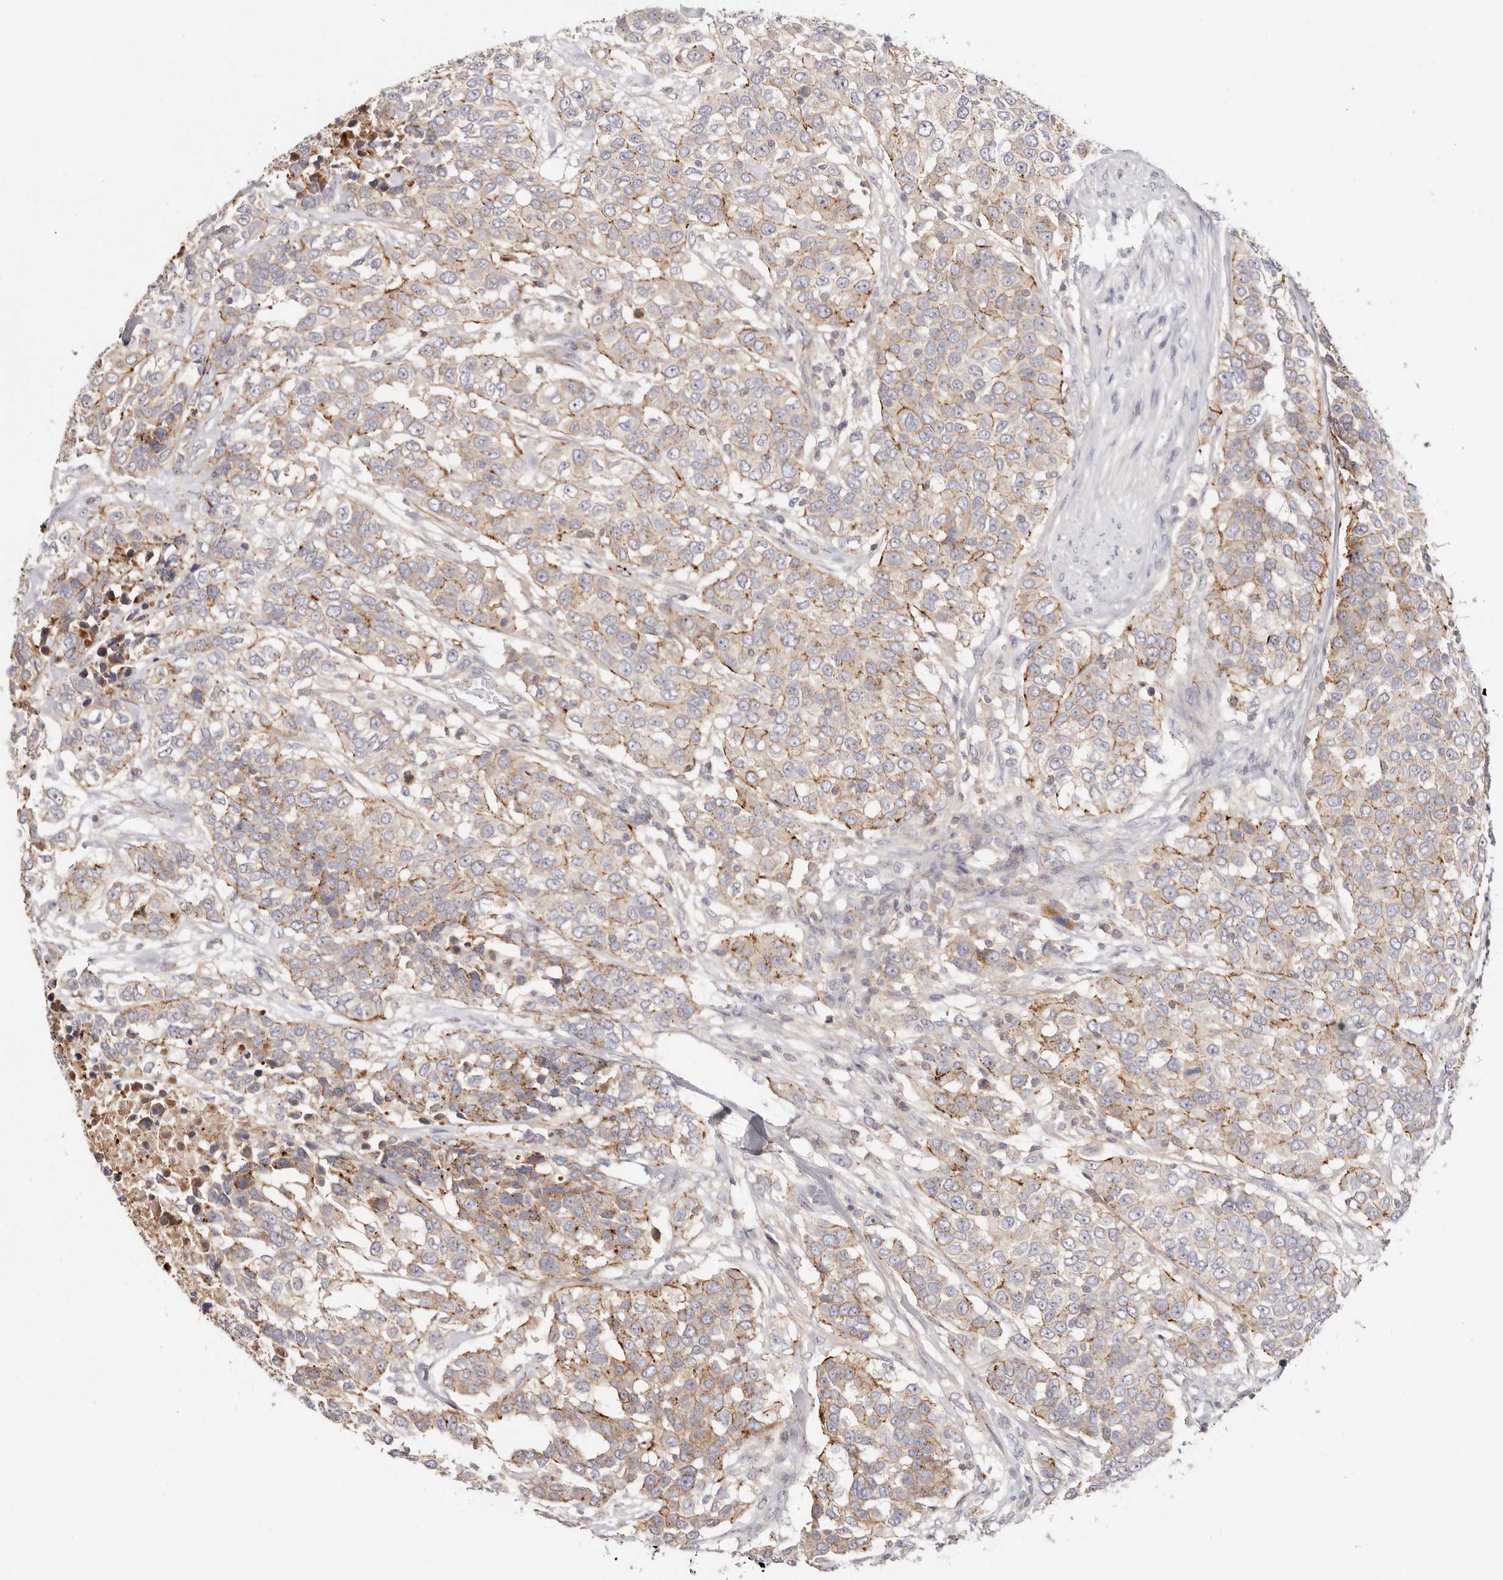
{"staining": {"intensity": "moderate", "quantity": ">75%", "location": "cytoplasmic/membranous"}, "tissue": "urothelial cancer", "cell_type": "Tumor cells", "image_type": "cancer", "snomed": [{"axis": "morphology", "description": "Urothelial carcinoma, High grade"}, {"axis": "topography", "description": "Urinary bladder"}], "caption": "A brown stain labels moderate cytoplasmic/membranous positivity of a protein in human high-grade urothelial carcinoma tumor cells.", "gene": "SLC35B2", "patient": {"sex": "female", "age": 80}}